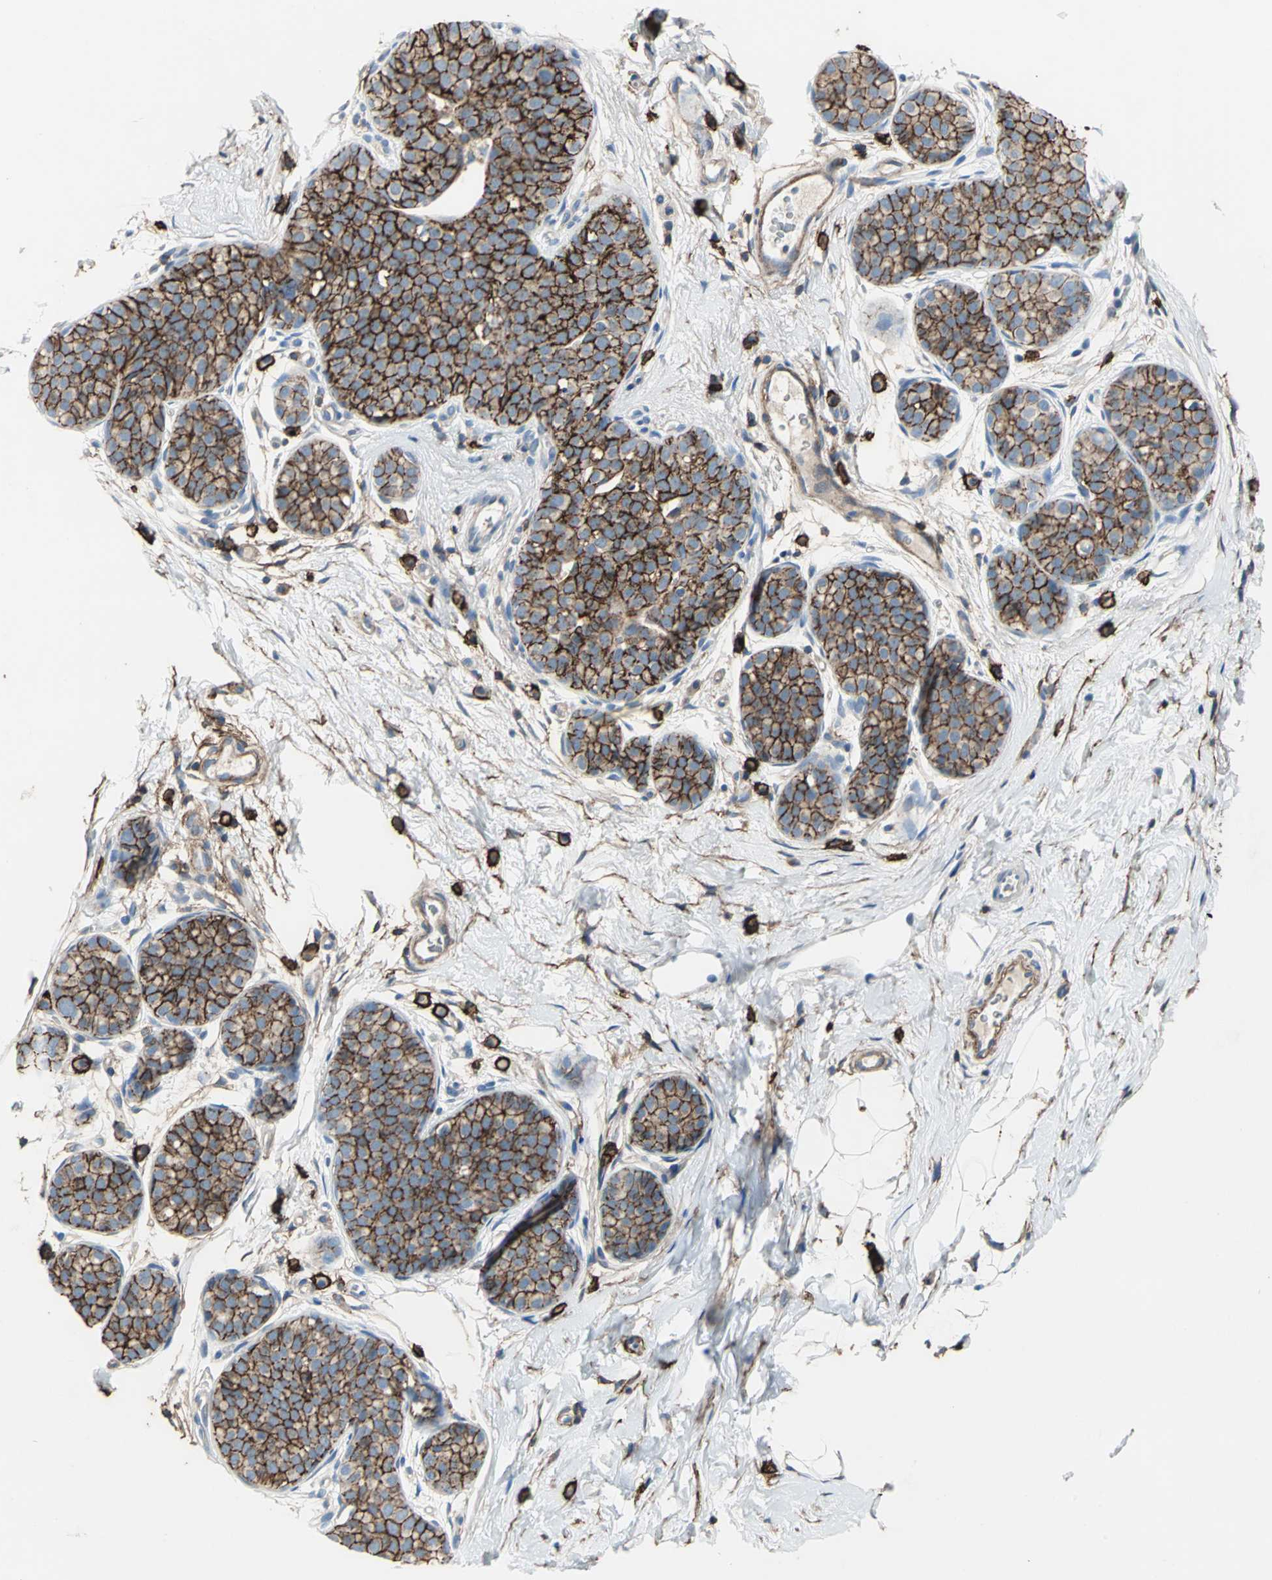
{"staining": {"intensity": "strong", "quantity": ">75%", "location": "cytoplasmic/membranous"}, "tissue": "breast cancer", "cell_type": "Tumor cells", "image_type": "cancer", "snomed": [{"axis": "morphology", "description": "Lobular carcinoma, in situ"}, {"axis": "morphology", "description": "Lobular carcinoma"}, {"axis": "topography", "description": "Breast"}], "caption": "Tumor cells demonstrate strong cytoplasmic/membranous positivity in approximately >75% of cells in lobular carcinoma (breast).", "gene": "CD44", "patient": {"sex": "female", "age": 41}}